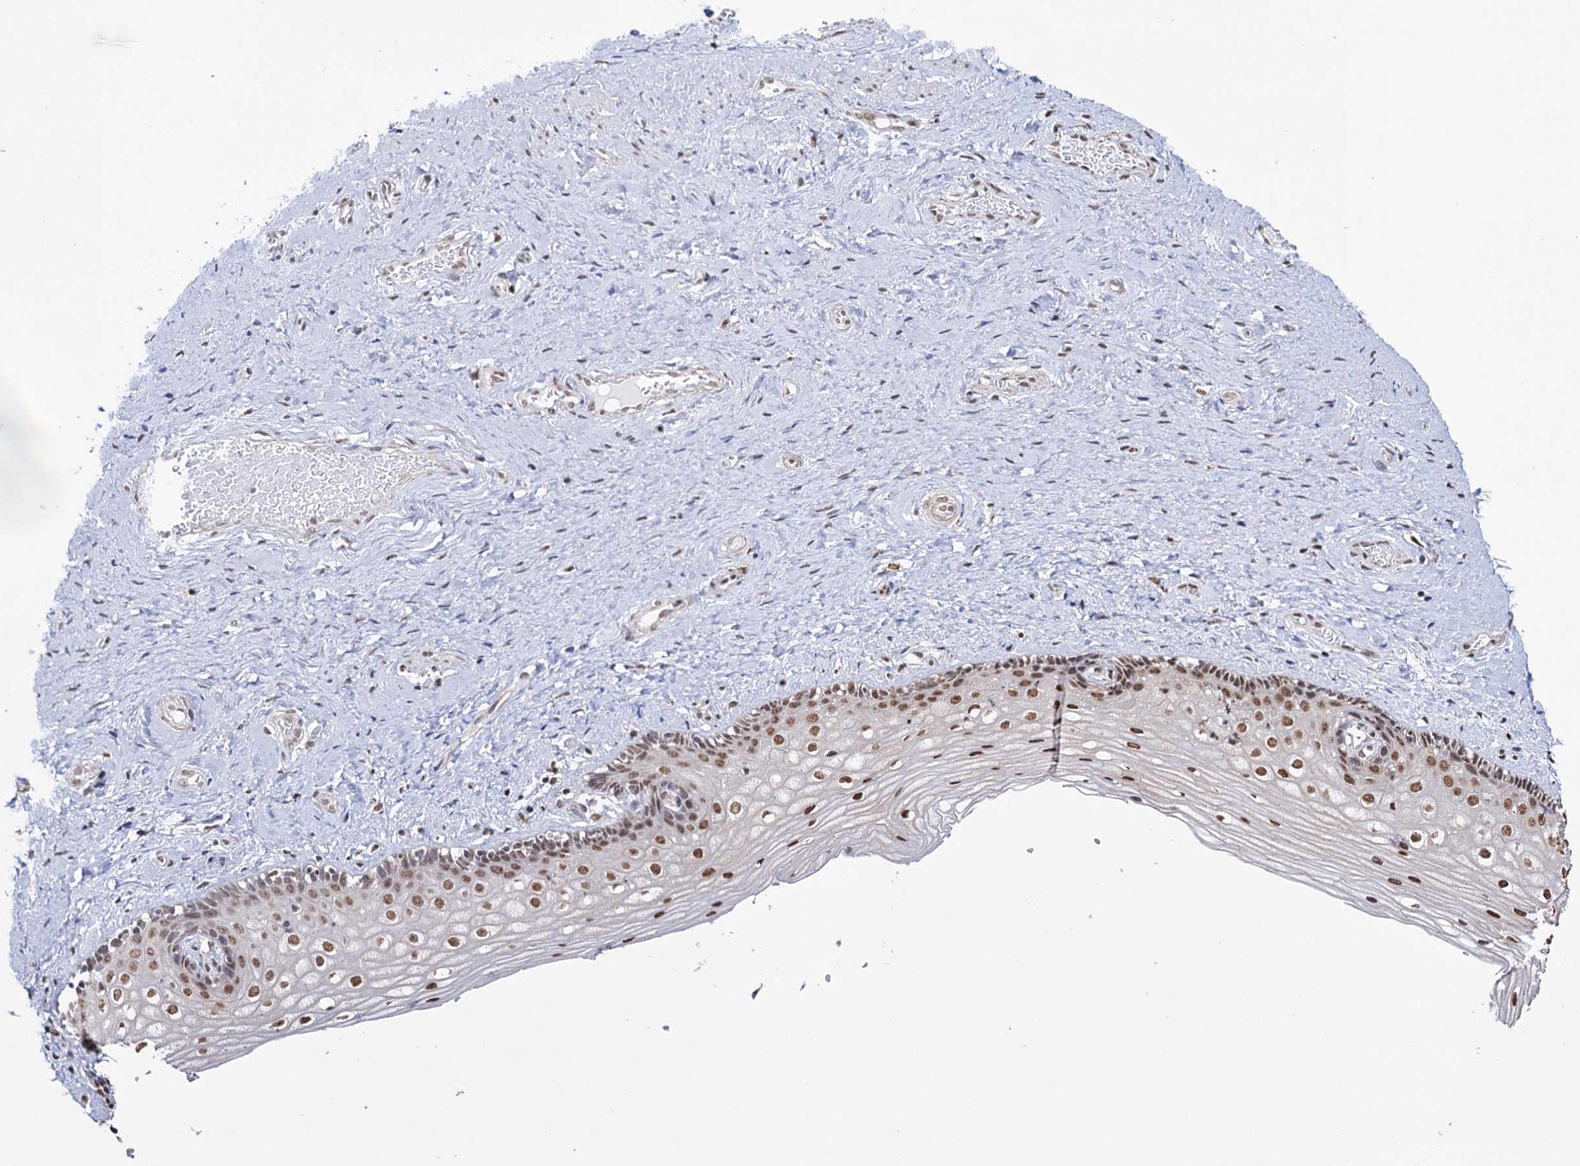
{"staining": {"intensity": "moderate", "quantity": ">75%", "location": "nuclear"}, "tissue": "vagina", "cell_type": "Squamous epithelial cells", "image_type": "normal", "snomed": [{"axis": "morphology", "description": "Normal tissue, NOS"}, {"axis": "topography", "description": "Vagina"}], "caption": "IHC (DAB (3,3'-diaminobenzidine)) staining of normal human vagina demonstrates moderate nuclear protein expression in approximately >75% of squamous epithelial cells. The protein is stained brown, and the nuclei are stained in blue (DAB IHC with brightfield microscopy, high magnification).", "gene": "ABHD10", "patient": {"sex": "female", "age": 46}}